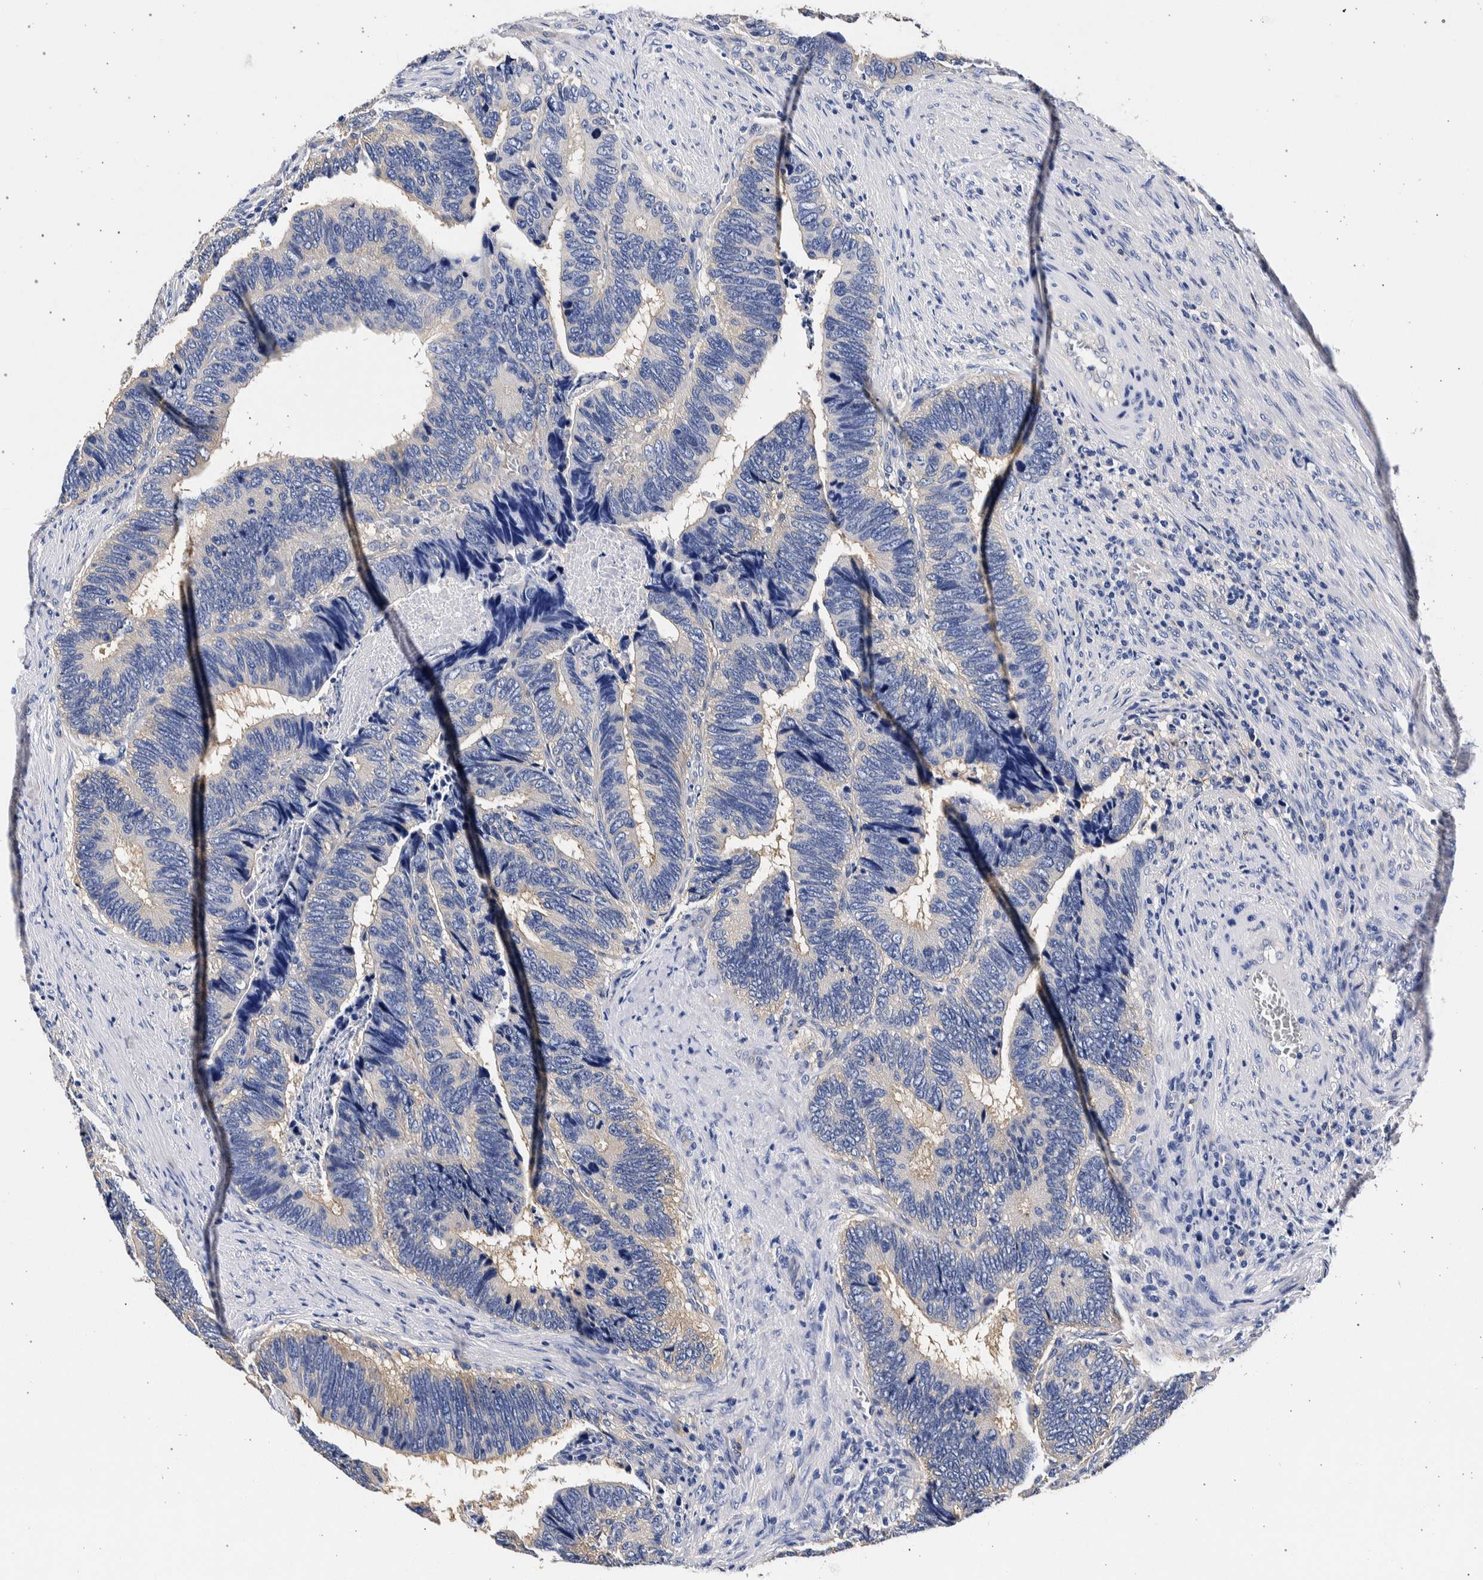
{"staining": {"intensity": "negative", "quantity": "none", "location": "none"}, "tissue": "colorectal cancer", "cell_type": "Tumor cells", "image_type": "cancer", "snomed": [{"axis": "morphology", "description": "Adenocarcinoma, NOS"}, {"axis": "topography", "description": "Colon"}], "caption": "DAB (3,3'-diaminobenzidine) immunohistochemical staining of human colorectal cancer displays no significant staining in tumor cells. (DAB (3,3'-diaminobenzidine) IHC, high magnification).", "gene": "NIBAN2", "patient": {"sex": "male", "age": 72}}